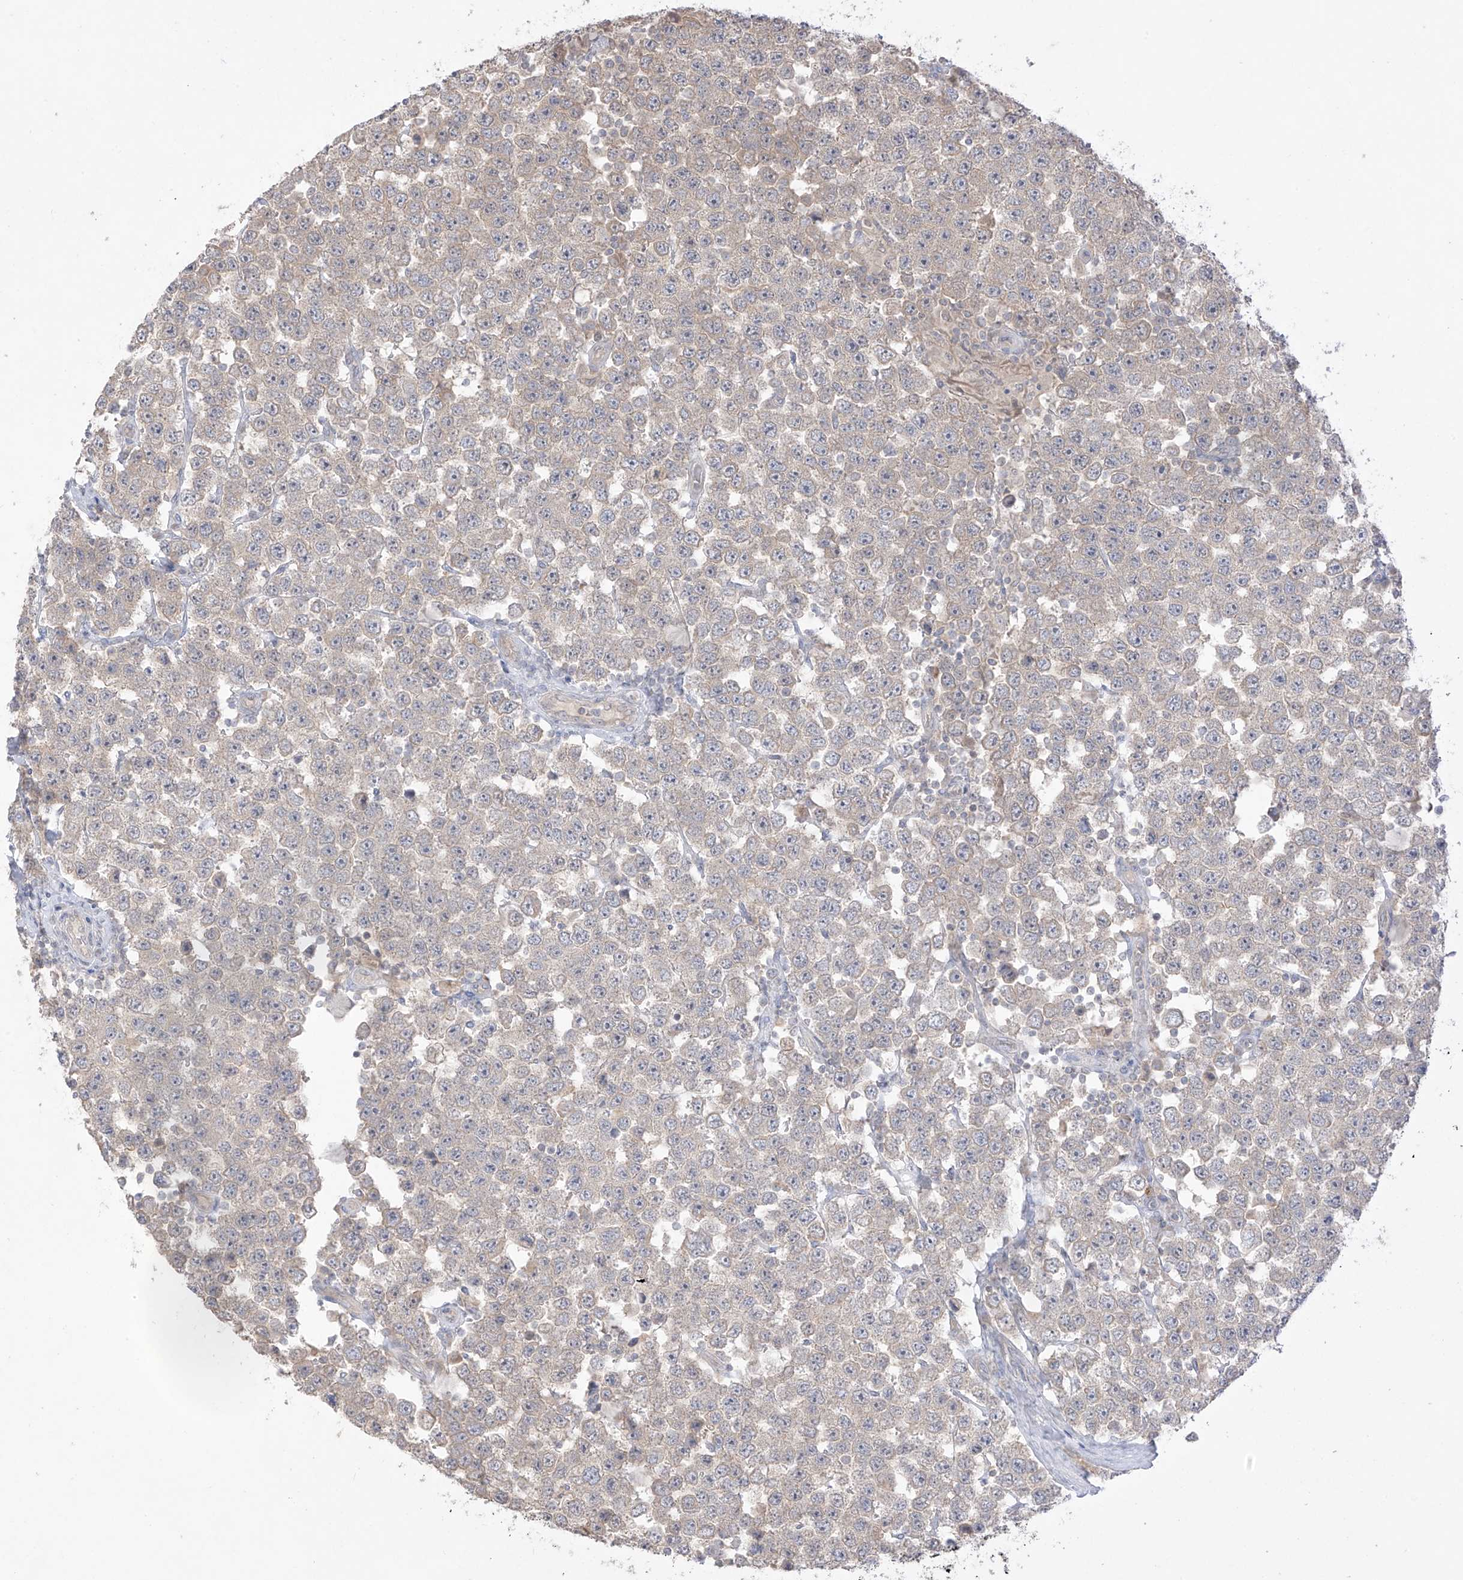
{"staining": {"intensity": "weak", "quantity": "<25%", "location": "cytoplasmic/membranous"}, "tissue": "testis cancer", "cell_type": "Tumor cells", "image_type": "cancer", "snomed": [{"axis": "morphology", "description": "Seminoma, NOS"}, {"axis": "topography", "description": "Testis"}], "caption": "DAB (3,3'-diaminobenzidine) immunohistochemical staining of testis seminoma reveals no significant positivity in tumor cells.", "gene": "ANGEL2", "patient": {"sex": "male", "age": 28}}